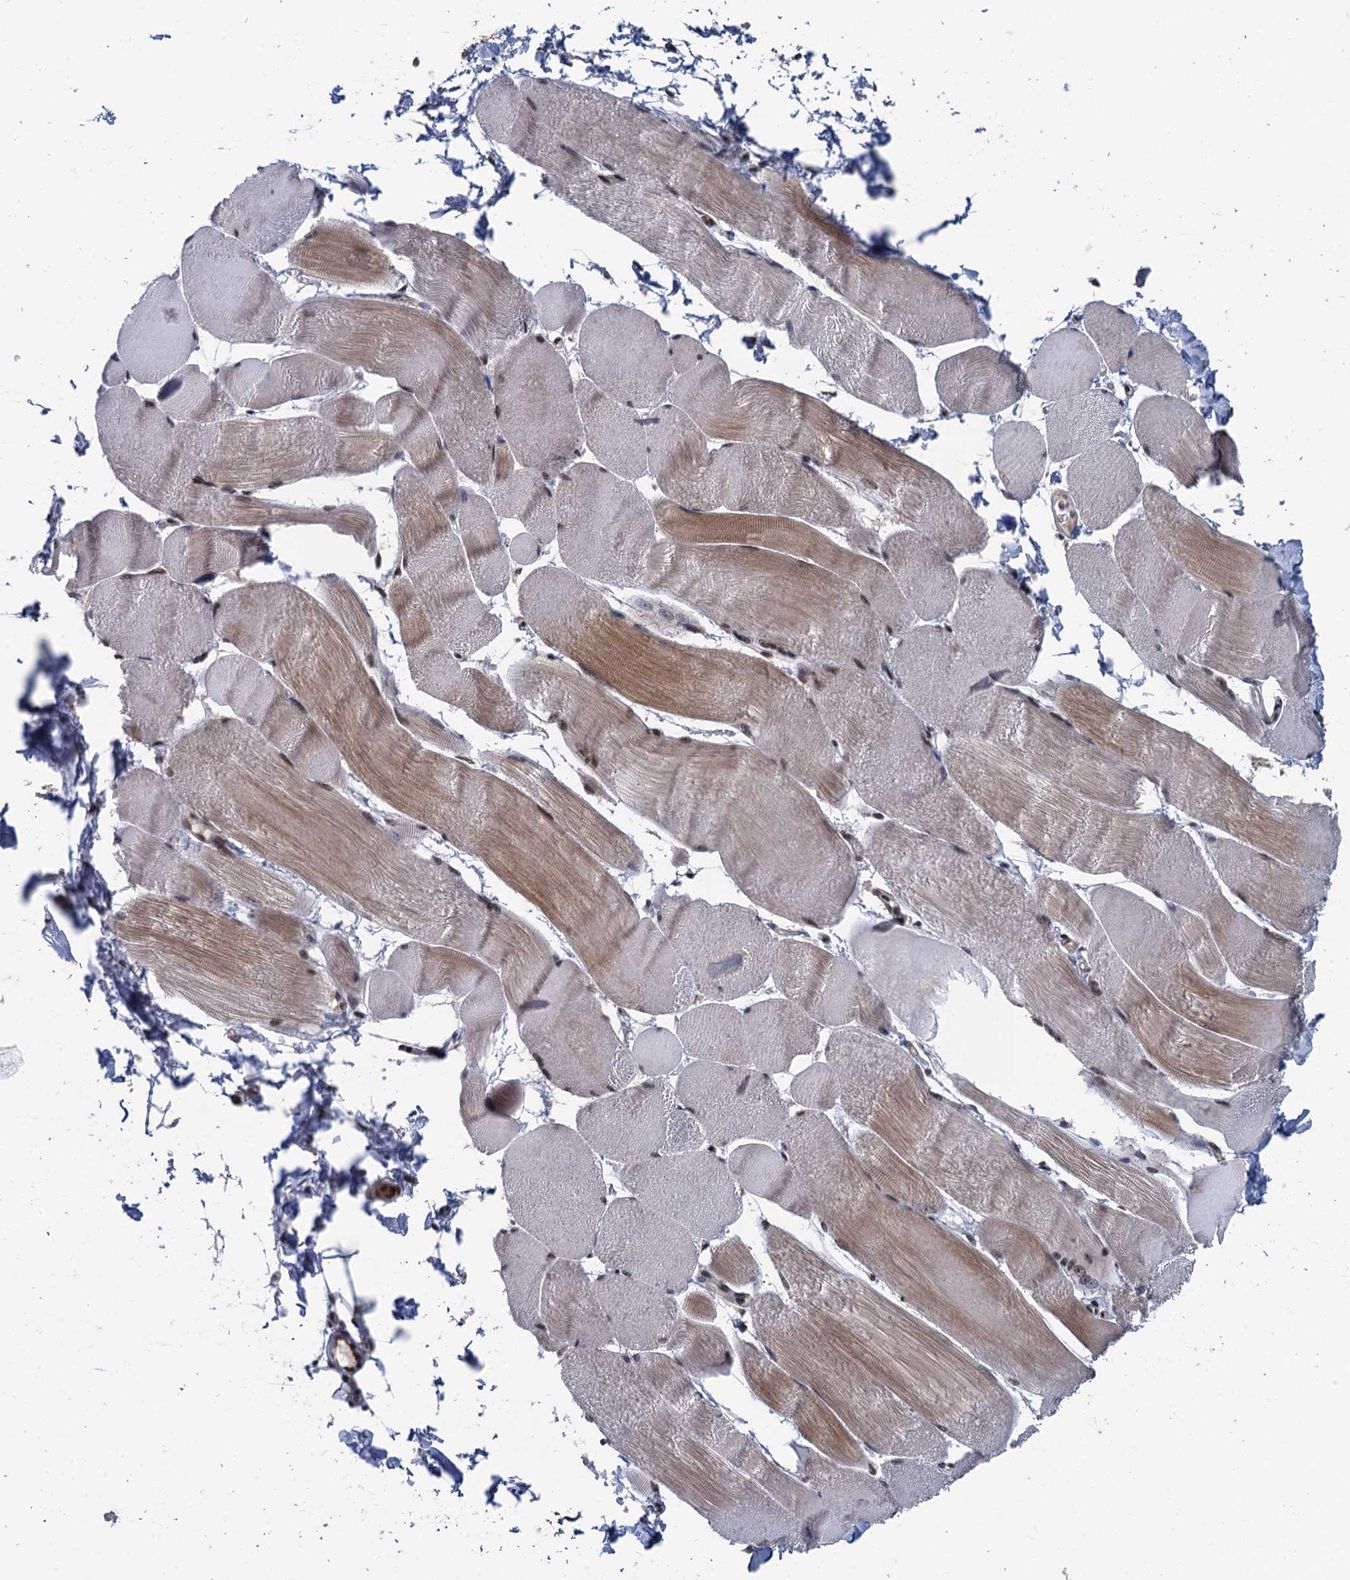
{"staining": {"intensity": "moderate", "quantity": "25%-75%", "location": "cytoplasmic/membranous,nuclear"}, "tissue": "skeletal muscle", "cell_type": "Myocytes", "image_type": "normal", "snomed": [{"axis": "morphology", "description": "Normal tissue, NOS"}, {"axis": "morphology", "description": "Basal cell carcinoma"}, {"axis": "topography", "description": "Skeletal muscle"}], "caption": "This micrograph demonstrates IHC staining of unremarkable human skeletal muscle, with medium moderate cytoplasmic/membranous,nuclear staining in approximately 25%-75% of myocytes.", "gene": "RASSF4", "patient": {"sex": "female", "age": 64}}